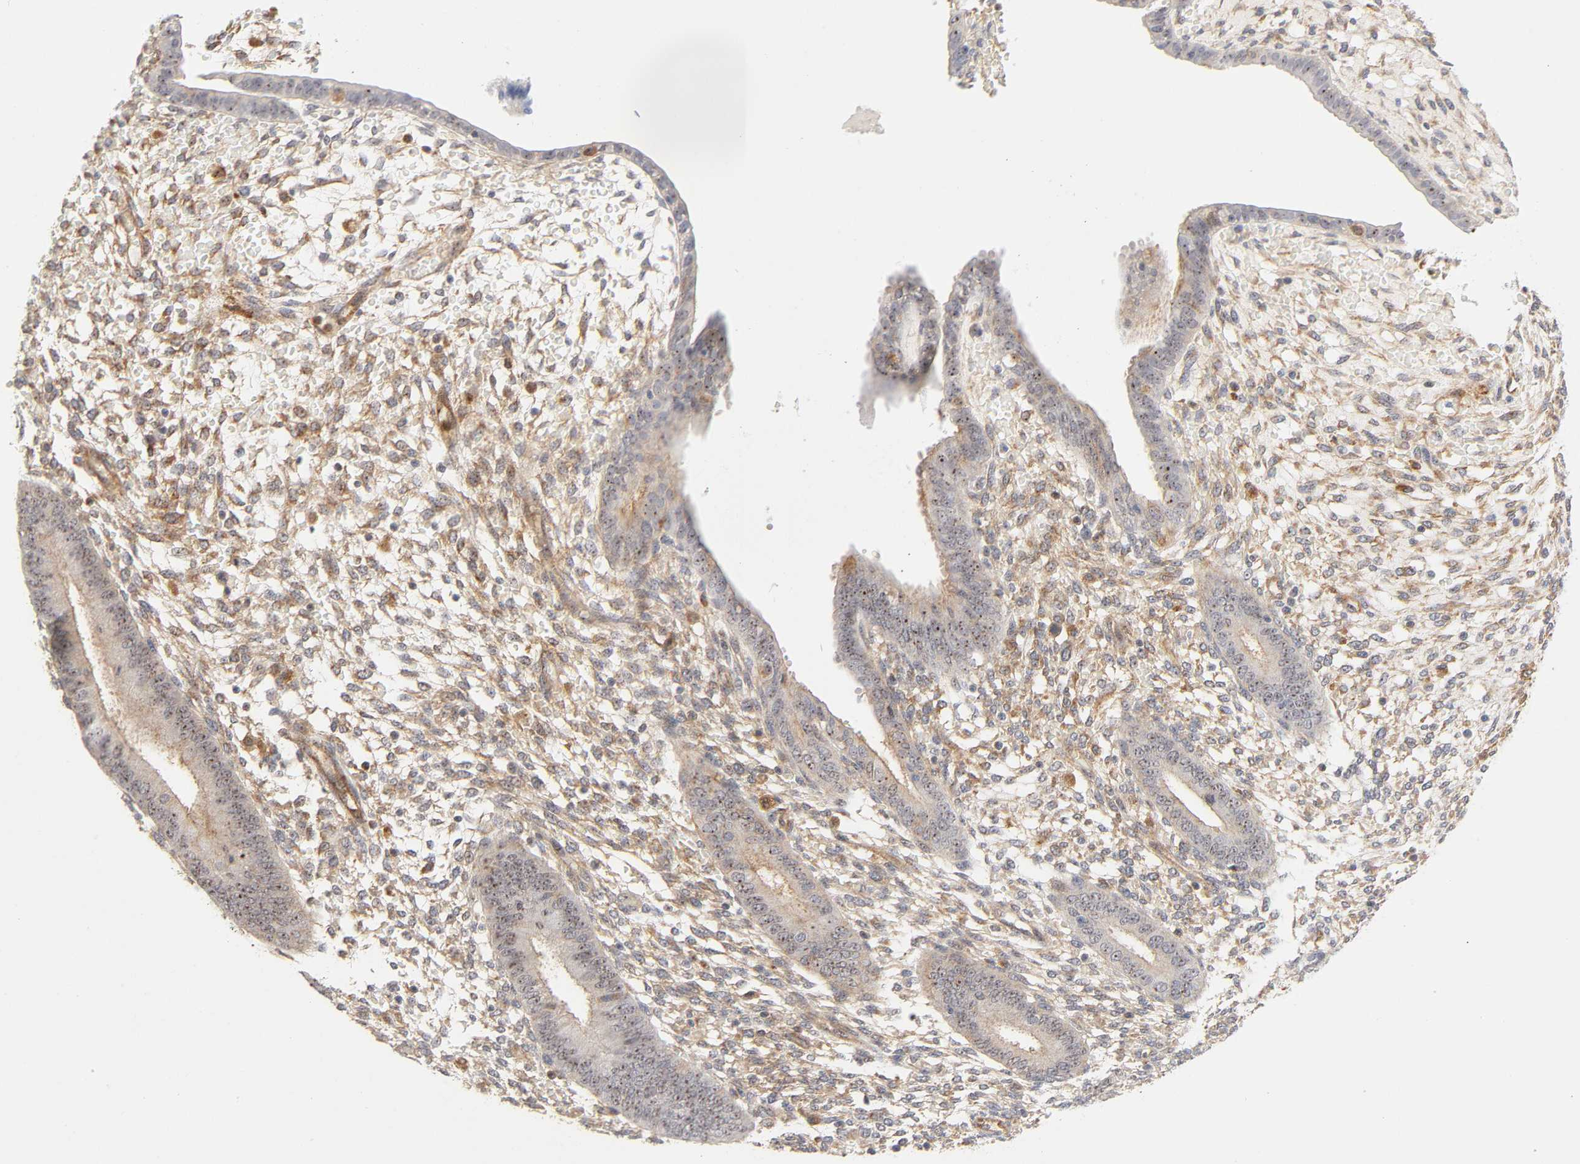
{"staining": {"intensity": "moderate", "quantity": ">75%", "location": "cytoplasmic/membranous"}, "tissue": "endometrium", "cell_type": "Cells in endometrial stroma", "image_type": "normal", "snomed": [{"axis": "morphology", "description": "Normal tissue, NOS"}, {"axis": "topography", "description": "Endometrium"}], "caption": "IHC of unremarkable human endometrium exhibits medium levels of moderate cytoplasmic/membranous expression in about >75% of cells in endometrial stroma. (IHC, brightfield microscopy, high magnification).", "gene": "PLD1", "patient": {"sex": "female", "age": 42}}